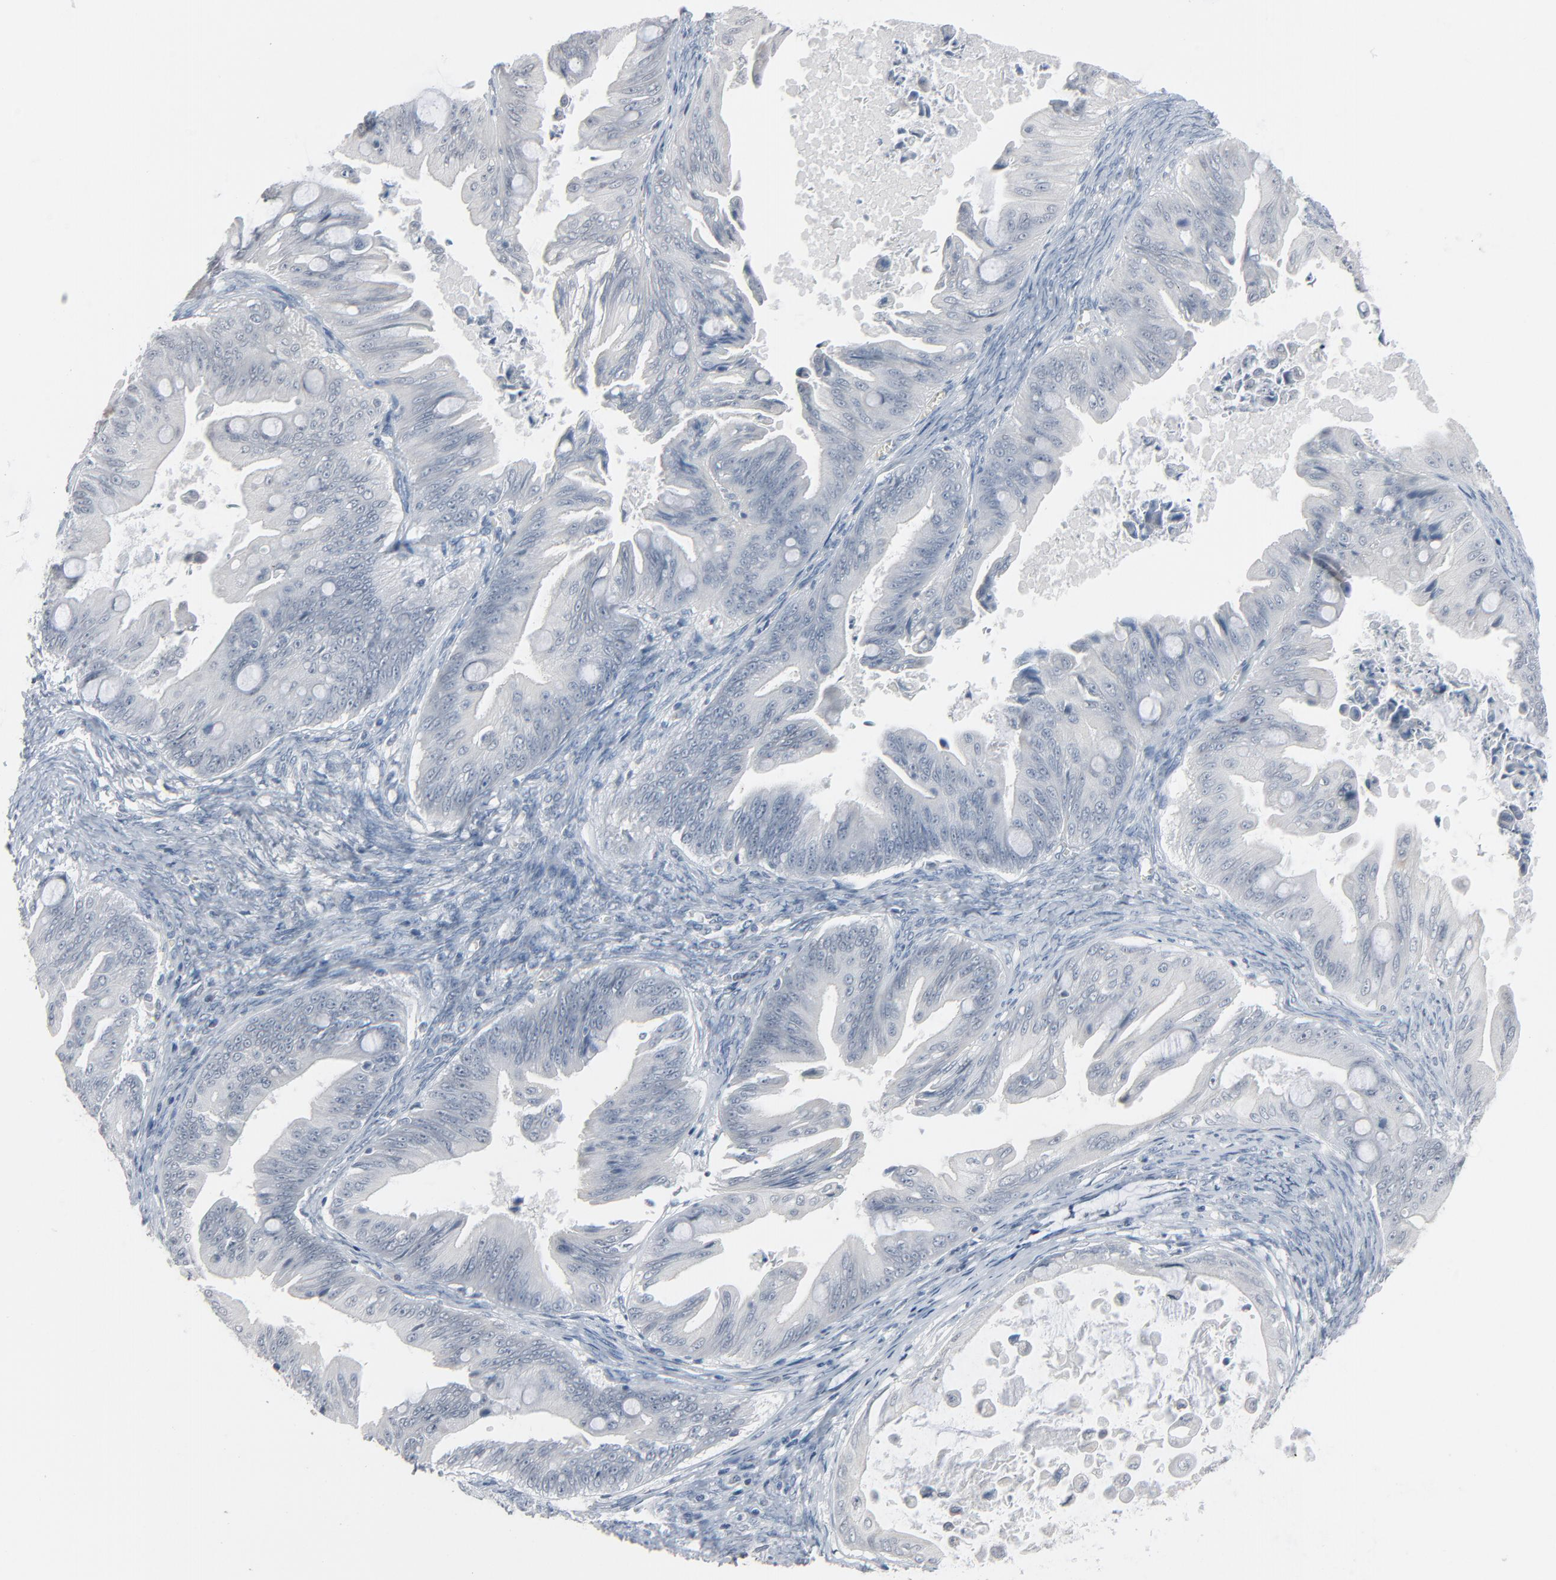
{"staining": {"intensity": "negative", "quantity": "none", "location": "none"}, "tissue": "ovarian cancer", "cell_type": "Tumor cells", "image_type": "cancer", "snomed": [{"axis": "morphology", "description": "Cystadenocarcinoma, mucinous, NOS"}, {"axis": "topography", "description": "Ovary"}], "caption": "DAB (3,3'-diaminobenzidine) immunohistochemical staining of human ovarian mucinous cystadenocarcinoma exhibits no significant positivity in tumor cells. (Brightfield microscopy of DAB immunohistochemistry (IHC) at high magnification).", "gene": "SAGE1", "patient": {"sex": "female", "age": 37}}